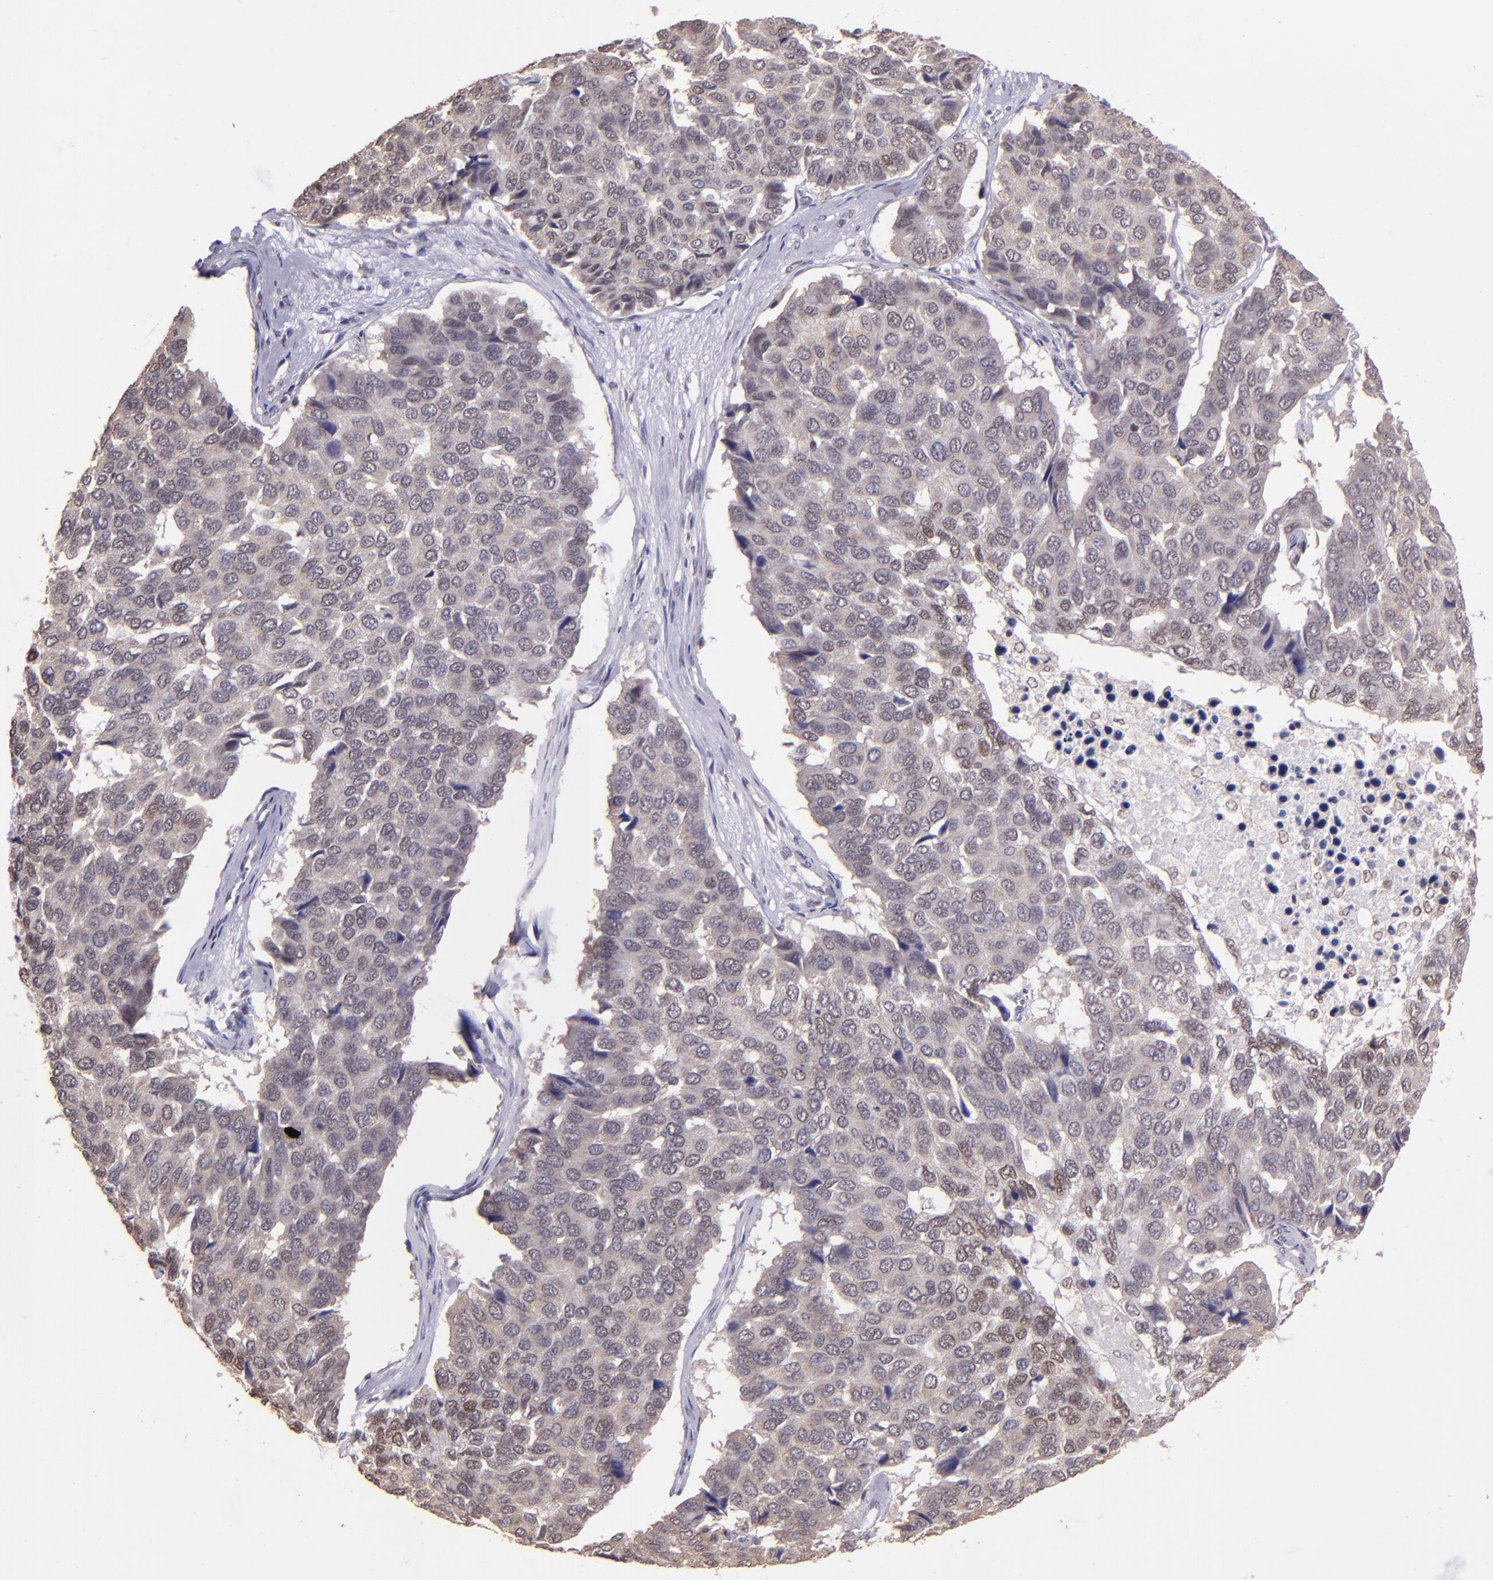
{"staining": {"intensity": "weak", "quantity": "25%-75%", "location": "cytoplasmic/membranous"}, "tissue": "pancreatic cancer", "cell_type": "Tumor cells", "image_type": "cancer", "snomed": [{"axis": "morphology", "description": "Adenocarcinoma, NOS"}, {"axis": "topography", "description": "Pancreas"}], "caption": "Immunohistochemistry (IHC) (DAB) staining of pancreatic cancer displays weak cytoplasmic/membranous protein expression in approximately 25%-75% of tumor cells.", "gene": "ELF1", "patient": {"sex": "male", "age": 50}}